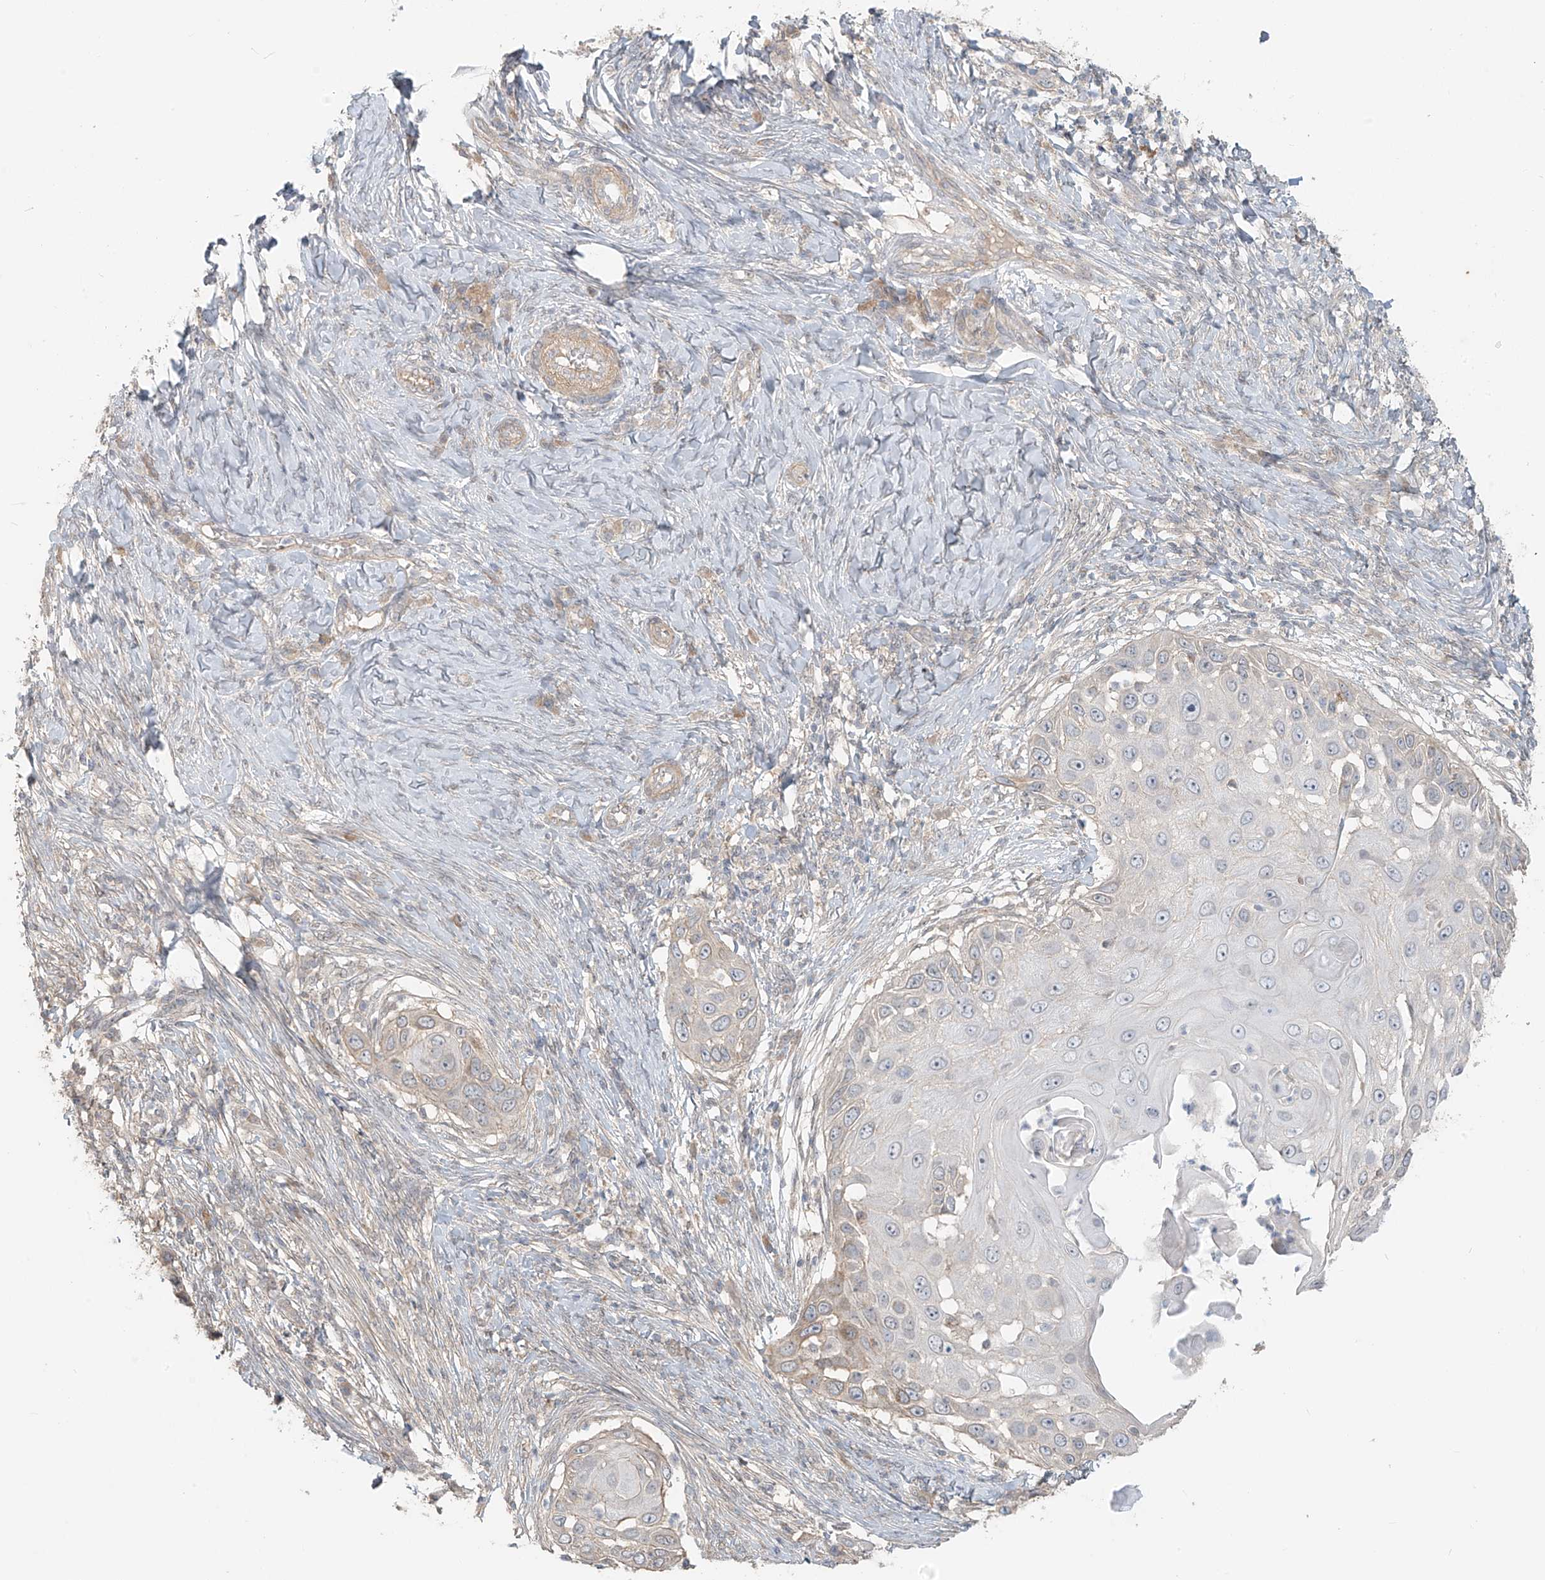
{"staining": {"intensity": "weak", "quantity": "<25%", "location": "cytoplasmic/membranous"}, "tissue": "skin cancer", "cell_type": "Tumor cells", "image_type": "cancer", "snomed": [{"axis": "morphology", "description": "Squamous cell carcinoma, NOS"}, {"axis": "topography", "description": "Skin"}], "caption": "This is a image of immunohistochemistry staining of skin squamous cell carcinoma, which shows no positivity in tumor cells.", "gene": "ABCD1", "patient": {"sex": "female", "age": 44}}